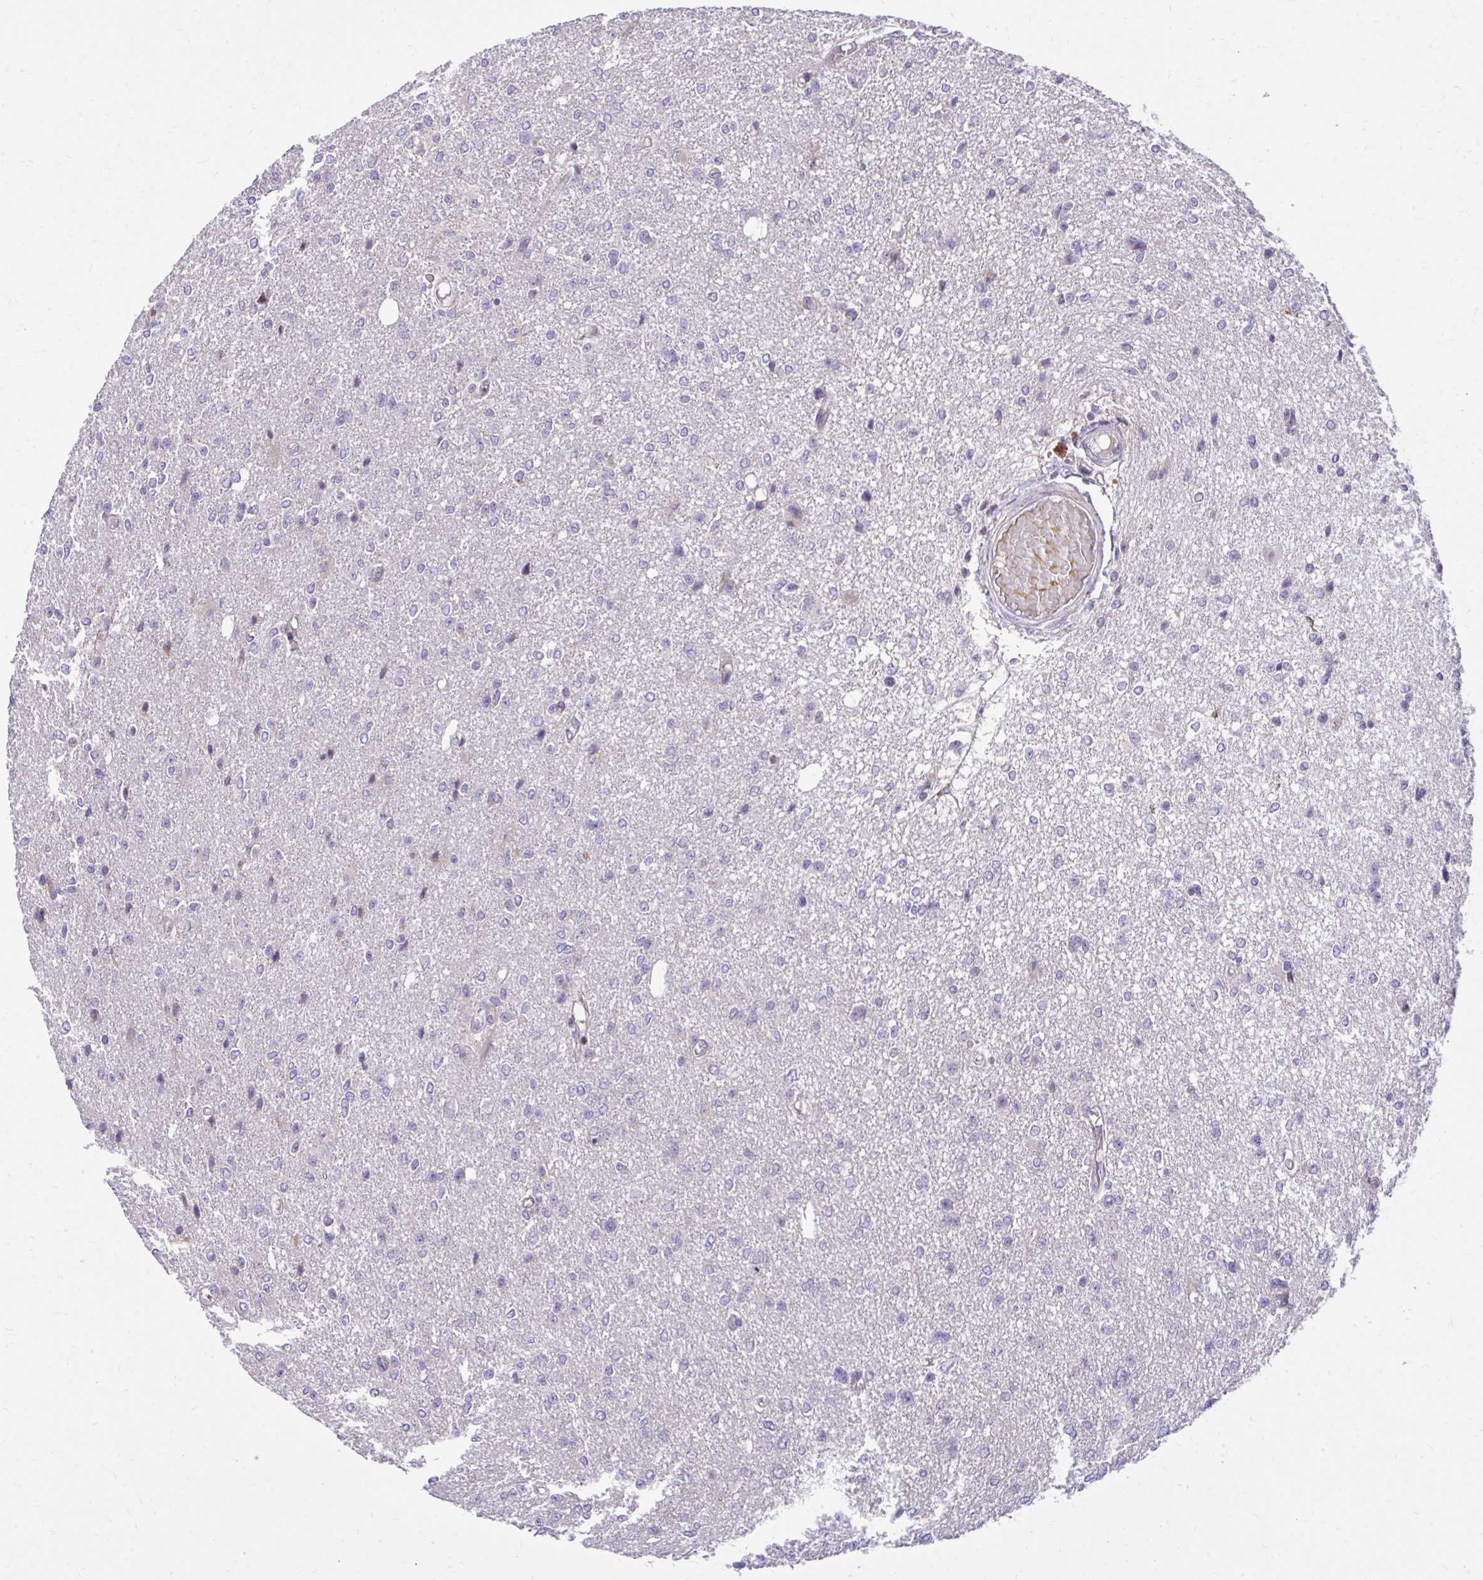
{"staining": {"intensity": "negative", "quantity": "none", "location": "none"}, "tissue": "glioma", "cell_type": "Tumor cells", "image_type": "cancer", "snomed": [{"axis": "morphology", "description": "Glioma, malignant, Low grade"}, {"axis": "topography", "description": "Brain"}], "caption": "An image of malignant low-grade glioma stained for a protein exhibits no brown staining in tumor cells.", "gene": "GPRIN3", "patient": {"sex": "male", "age": 26}}